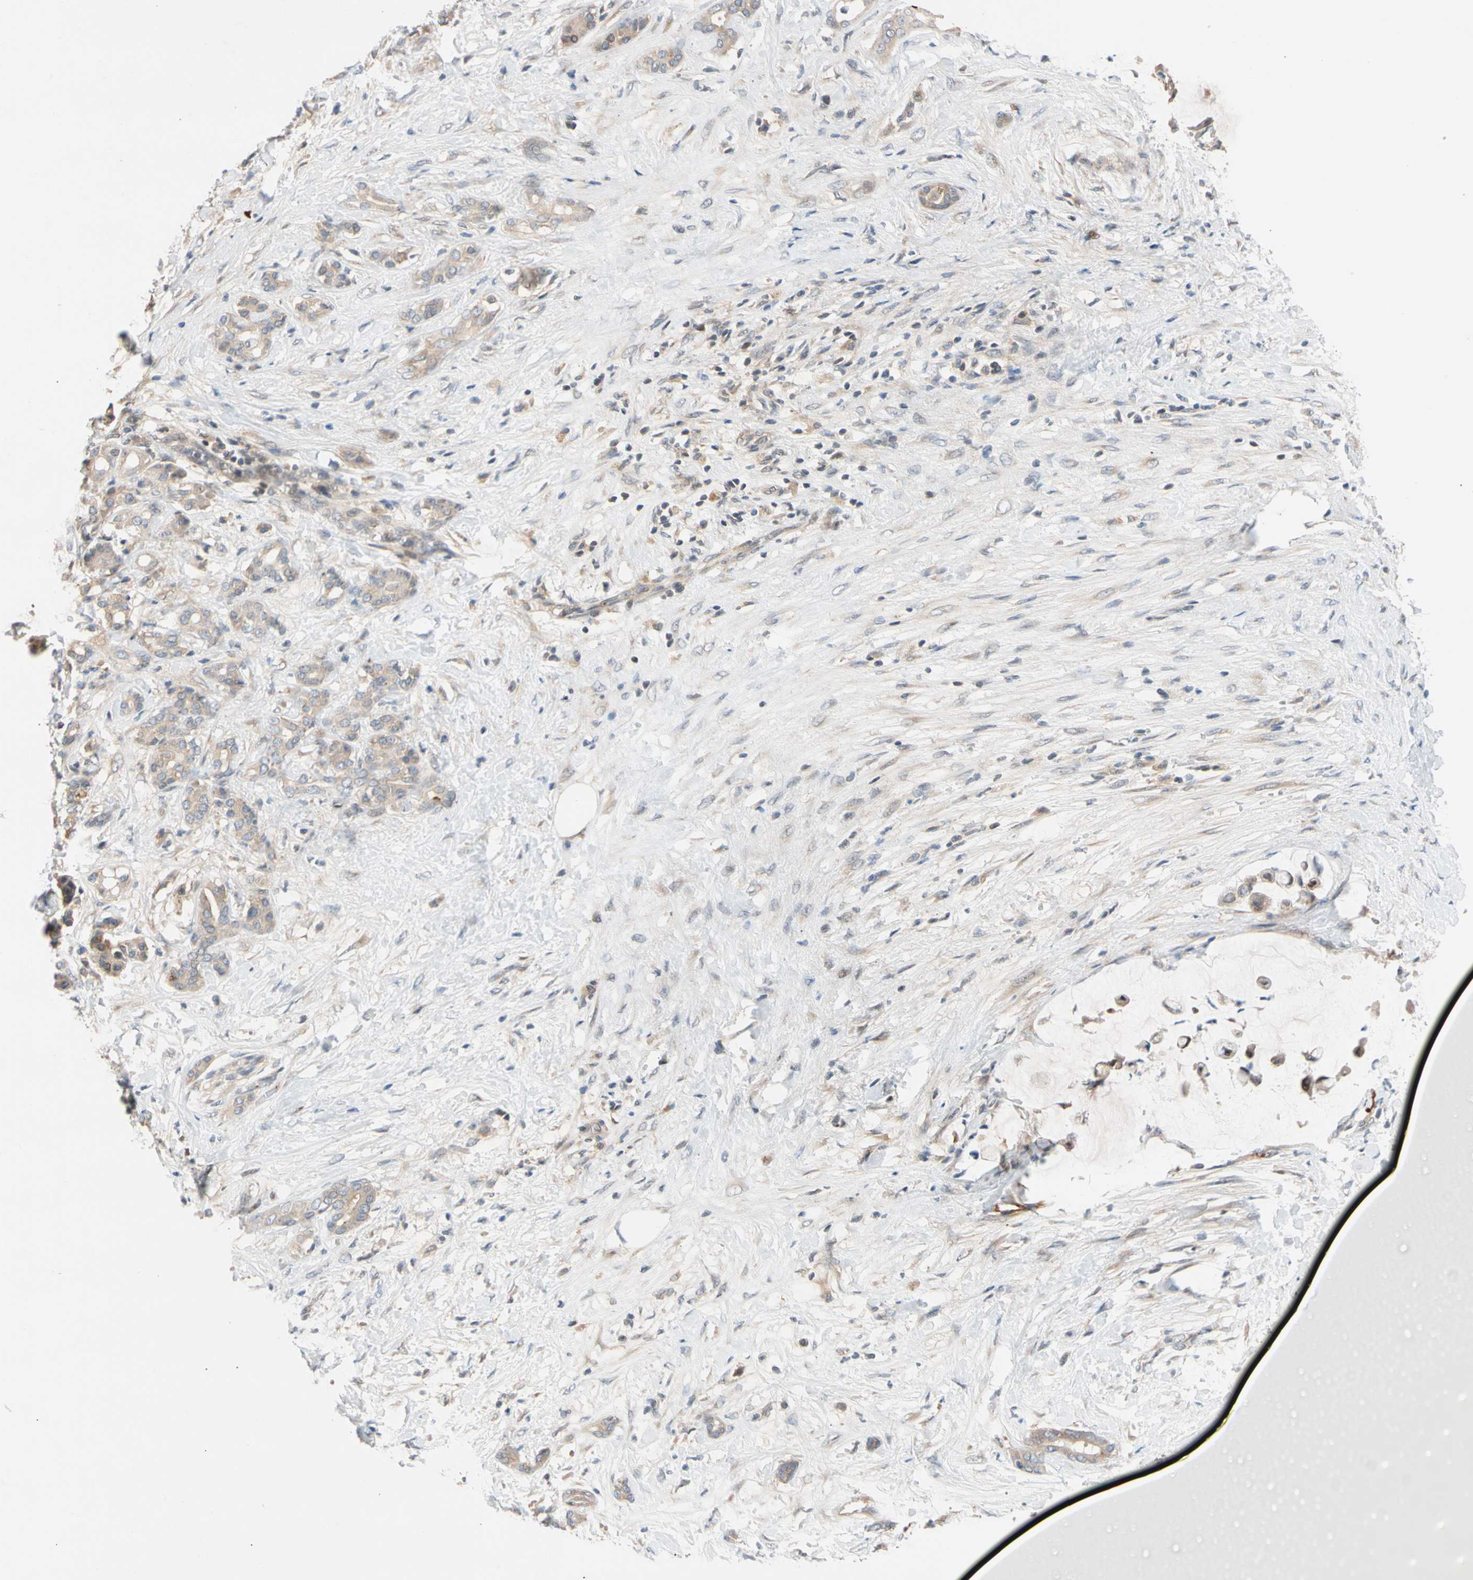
{"staining": {"intensity": "weak", "quantity": ">75%", "location": "cytoplasmic/membranous"}, "tissue": "pancreatic cancer", "cell_type": "Tumor cells", "image_type": "cancer", "snomed": [{"axis": "morphology", "description": "Adenocarcinoma, NOS"}, {"axis": "topography", "description": "Pancreas"}], "caption": "Pancreatic cancer stained for a protein (brown) displays weak cytoplasmic/membranous positive positivity in approximately >75% of tumor cells.", "gene": "CNST", "patient": {"sex": "male", "age": 41}}